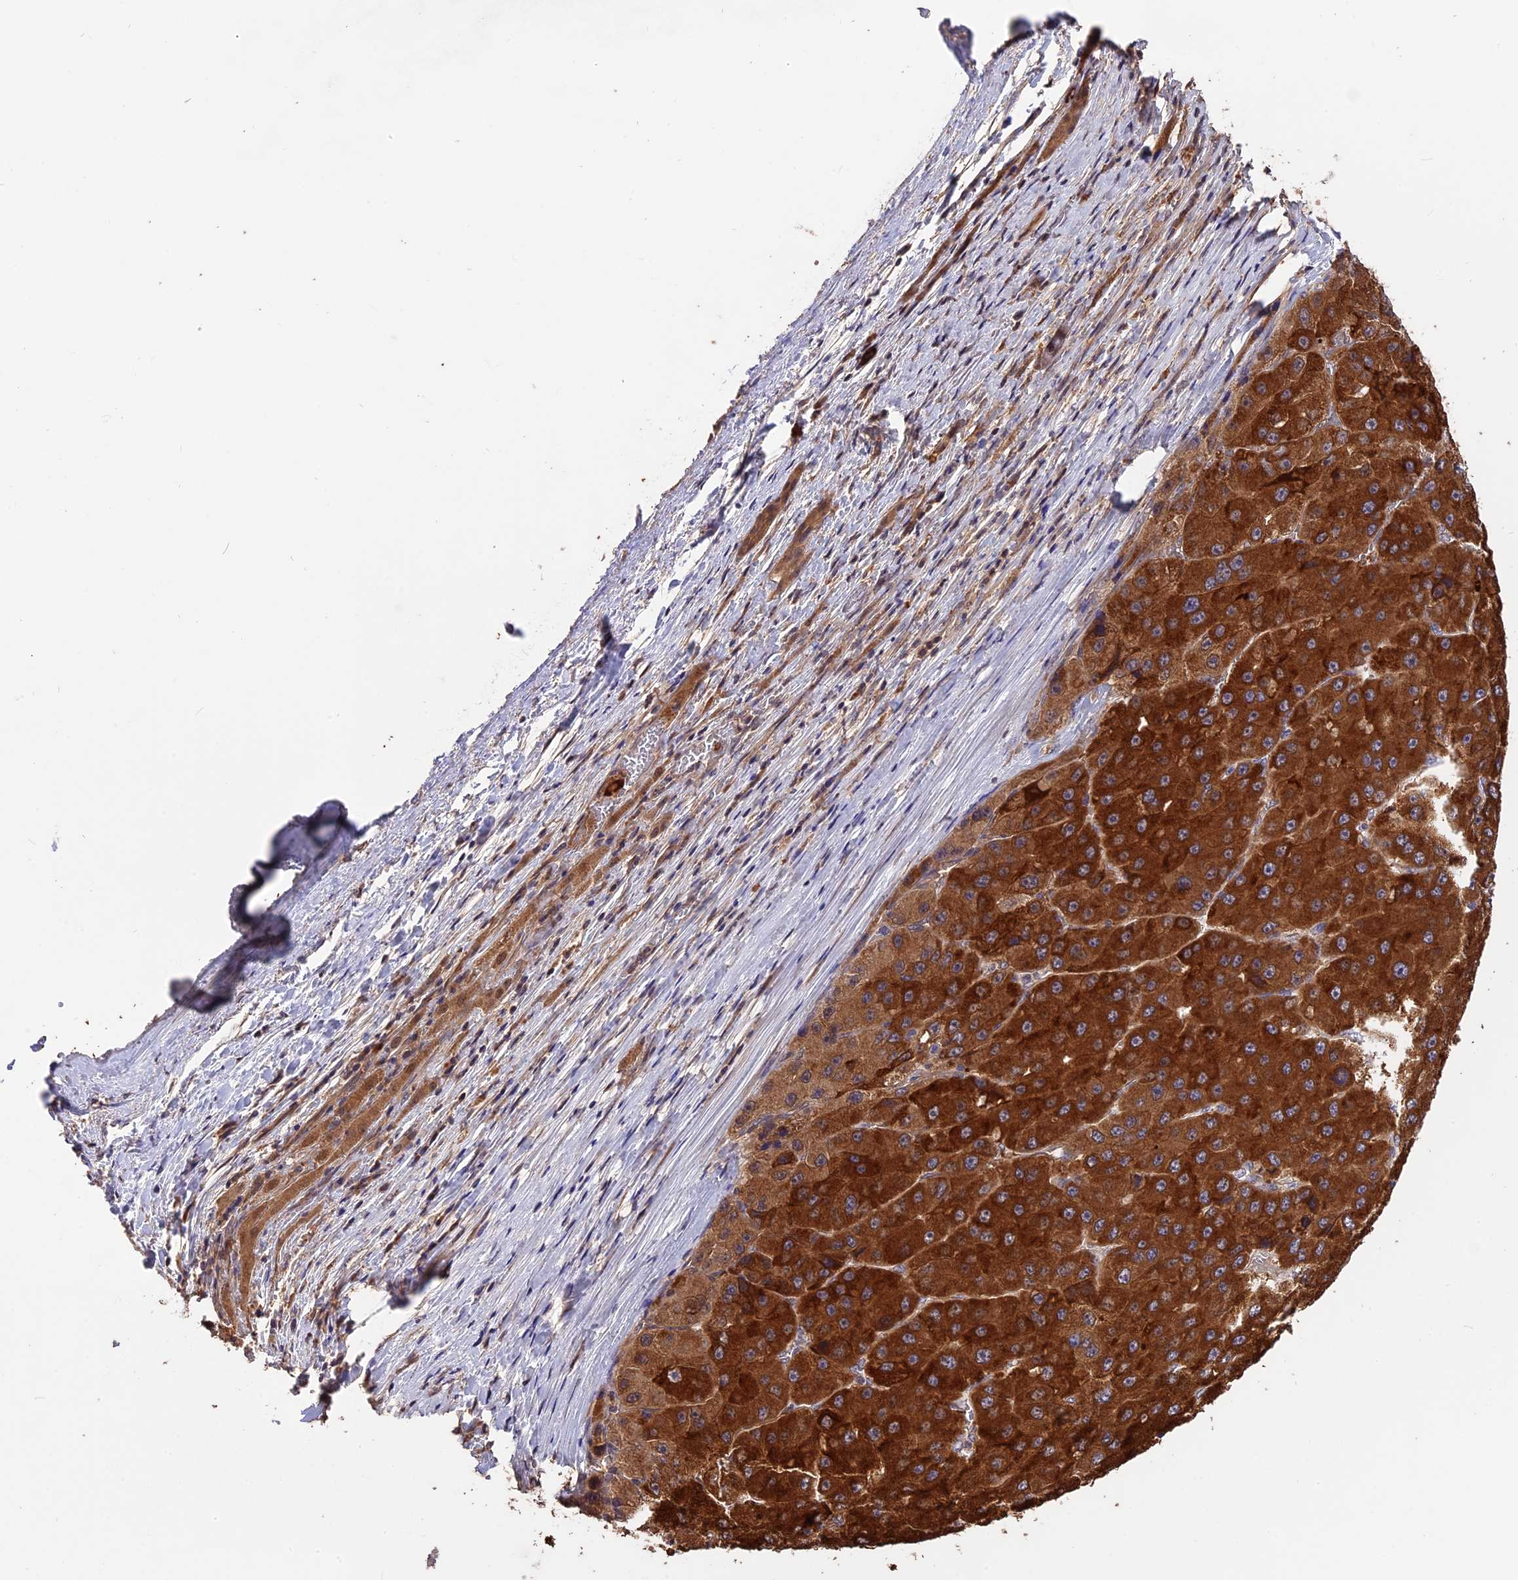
{"staining": {"intensity": "strong", "quantity": ">75%", "location": "cytoplasmic/membranous"}, "tissue": "liver cancer", "cell_type": "Tumor cells", "image_type": "cancer", "snomed": [{"axis": "morphology", "description": "Carcinoma, Hepatocellular, NOS"}, {"axis": "topography", "description": "Liver"}], "caption": "Immunohistochemistry of liver cancer displays high levels of strong cytoplasmic/membranous positivity in about >75% of tumor cells.", "gene": "TRMT1", "patient": {"sex": "female", "age": 73}}